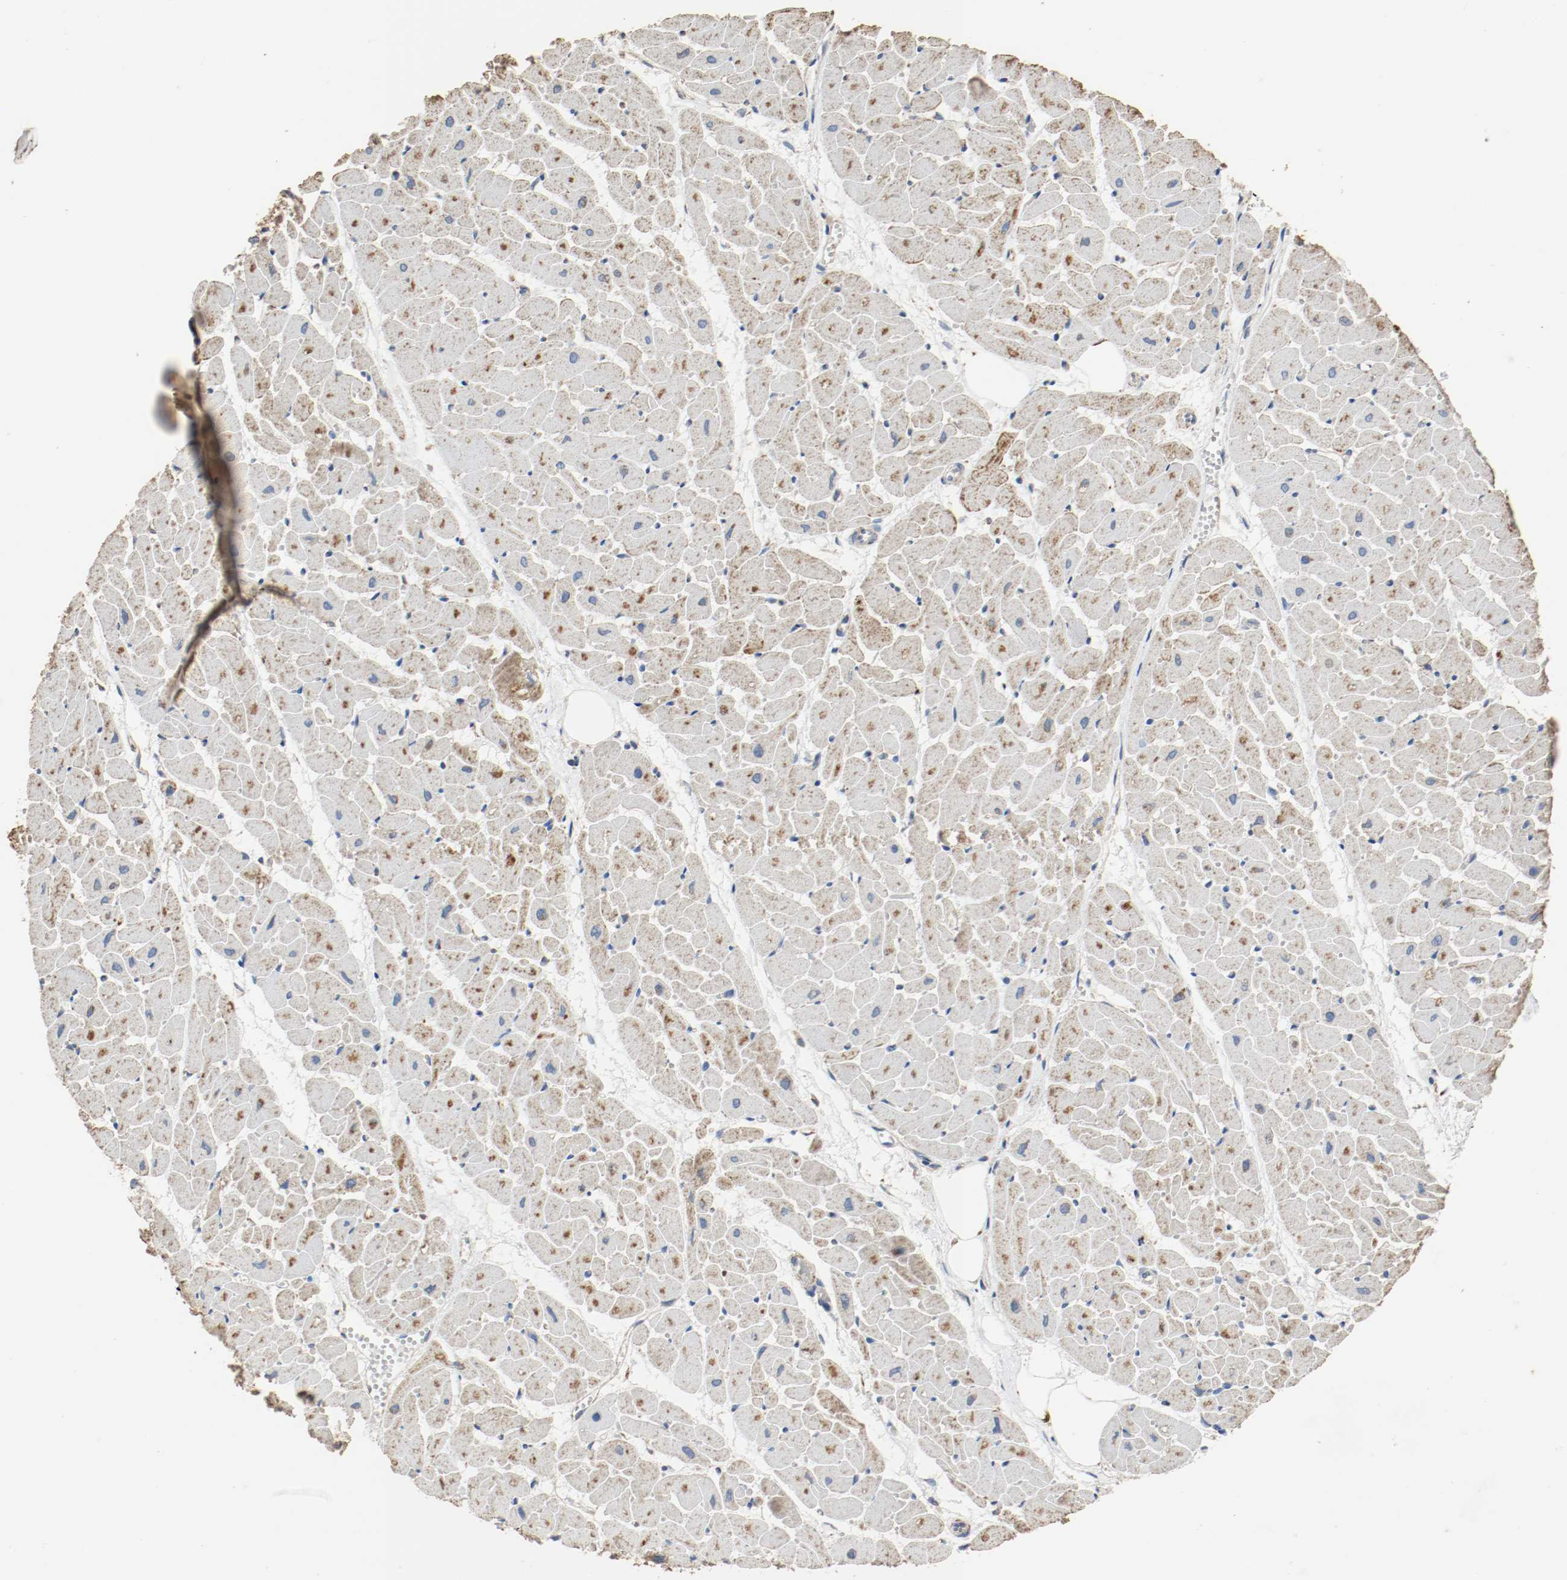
{"staining": {"intensity": "moderate", "quantity": ">75%", "location": "cytoplasmic/membranous,nuclear"}, "tissue": "heart muscle", "cell_type": "Cardiomyocytes", "image_type": "normal", "snomed": [{"axis": "morphology", "description": "Normal tissue, NOS"}, {"axis": "topography", "description": "Heart"}], "caption": "IHC micrograph of benign heart muscle stained for a protein (brown), which exhibits medium levels of moderate cytoplasmic/membranous,nuclear expression in approximately >75% of cardiomyocytes.", "gene": "ALDH4A1", "patient": {"sex": "female", "age": 19}}